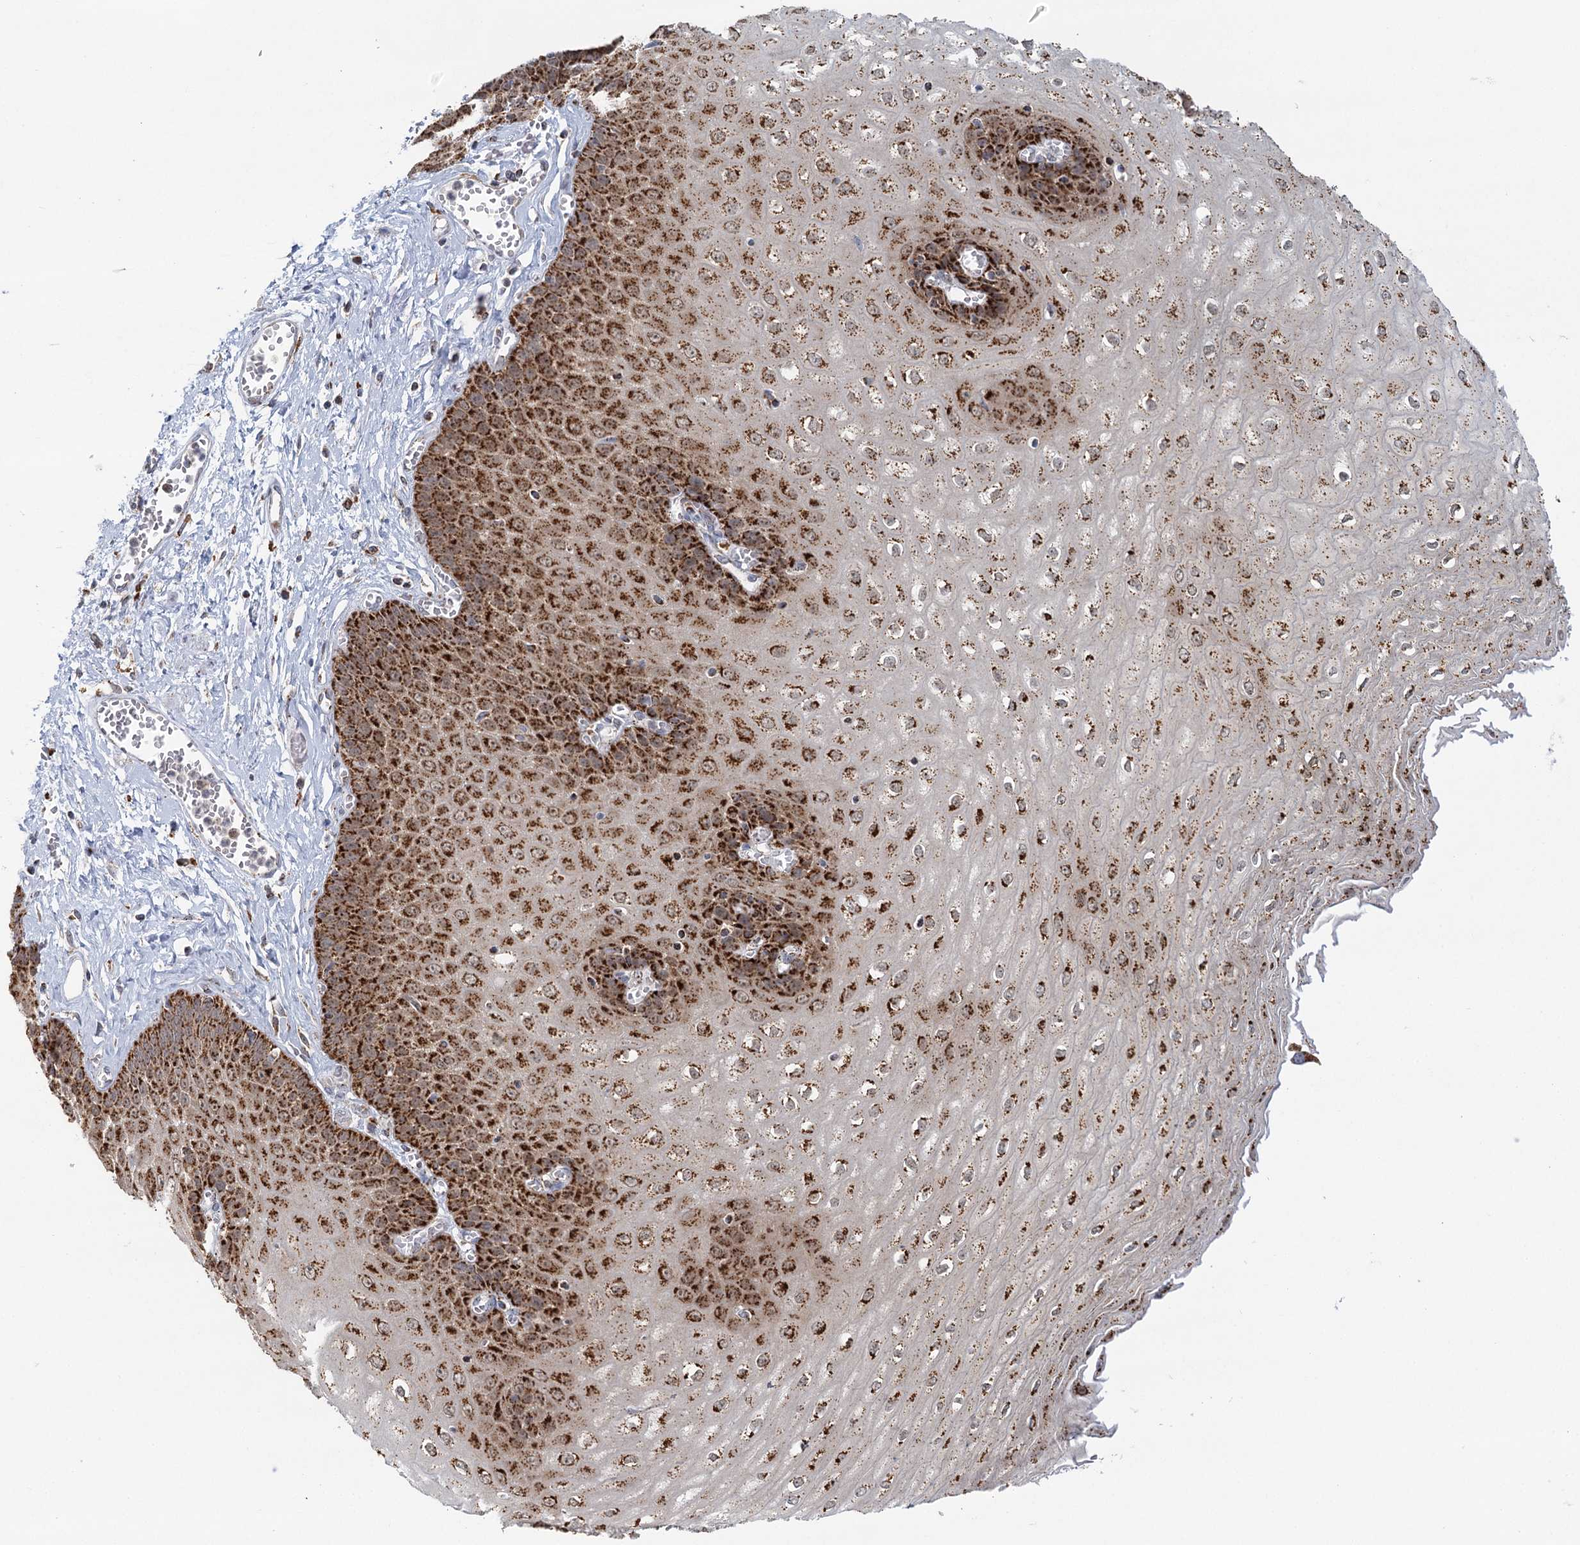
{"staining": {"intensity": "strong", "quantity": "25%-75%", "location": "cytoplasmic/membranous"}, "tissue": "esophagus", "cell_type": "Squamous epithelial cells", "image_type": "normal", "snomed": [{"axis": "morphology", "description": "Normal tissue, NOS"}, {"axis": "topography", "description": "Esophagus"}], "caption": "Protein expression by IHC displays strong cytoplasmic/membranous staining in approximately 25%-75% of squamous epithelial cells in unremarkable esophagus. The staining was performed using DAB (3,3'-diaminobenzidine) to visualize the protein expression in brown, while the nuclei were stained in blue with hematoxylin (Magnification: 20x).", "gene": "TAS1R1", "patient": {"sex": "male", "age": 60}}